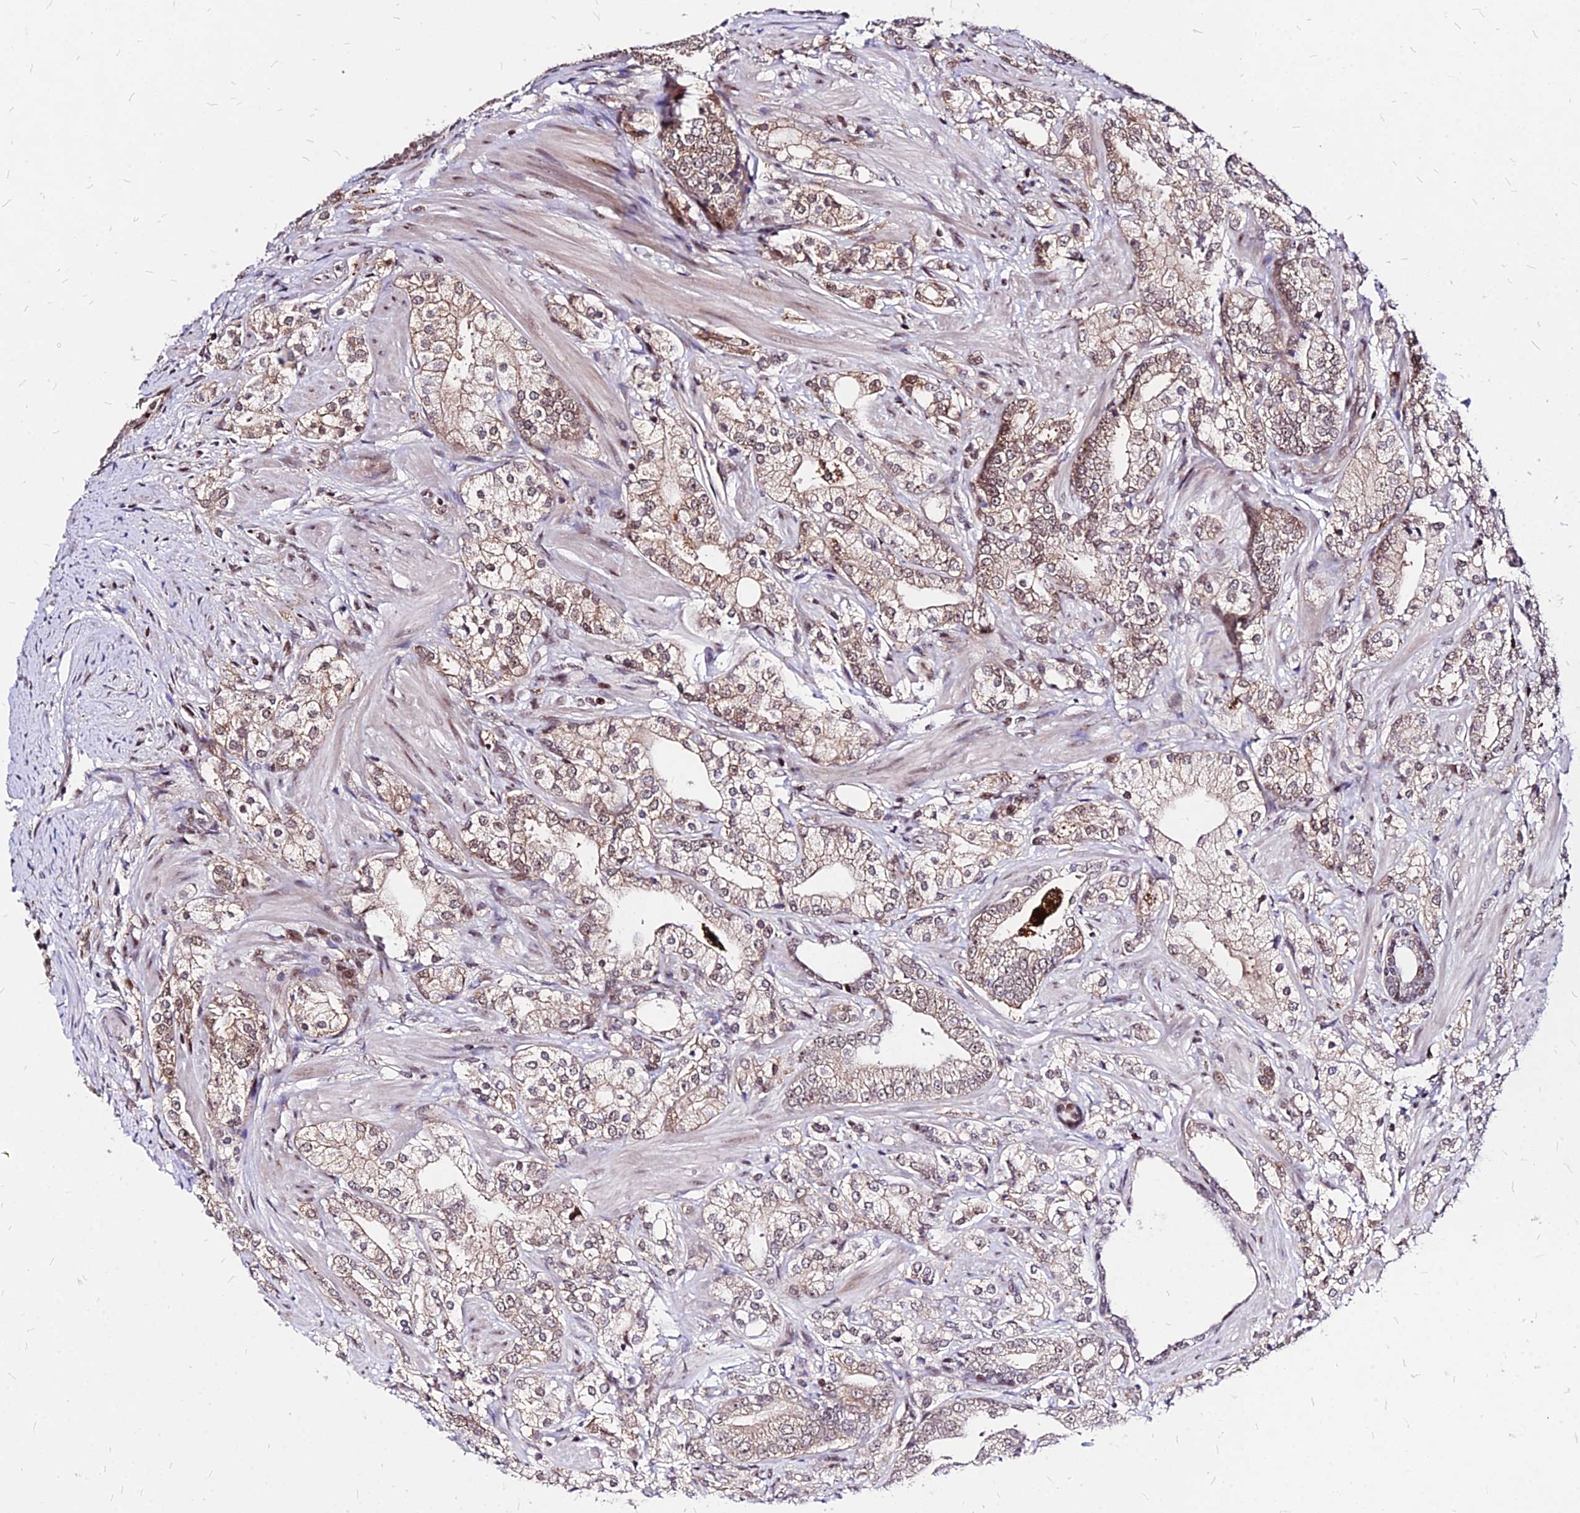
{"staining": {"intensity": "moderate", "quantity": "25%-75%", "location": "cytoplasmic/membranous,nuclear"}, "tissue": "prostate cancer", "cell_type": "Tumor cells", "image_type": "cancer", "snomed": [{"axis": "morphology", "description": "Adenocarcinoma, High grade"}, {"axis": "topography", "description": "Prostate"}], "caption": "Prostate high-grade adenocarcinoma tissue demonstrates moderate cytoplasmic/membranous and nuclear expression in about 25%-75% of tumor cells, visualized by immunohistochemistry. The protein of interest is shown in brown color, while the nuclei are stained blue.", "gene": "DDX55", "patient": {"sex": "male", "age": 50}}